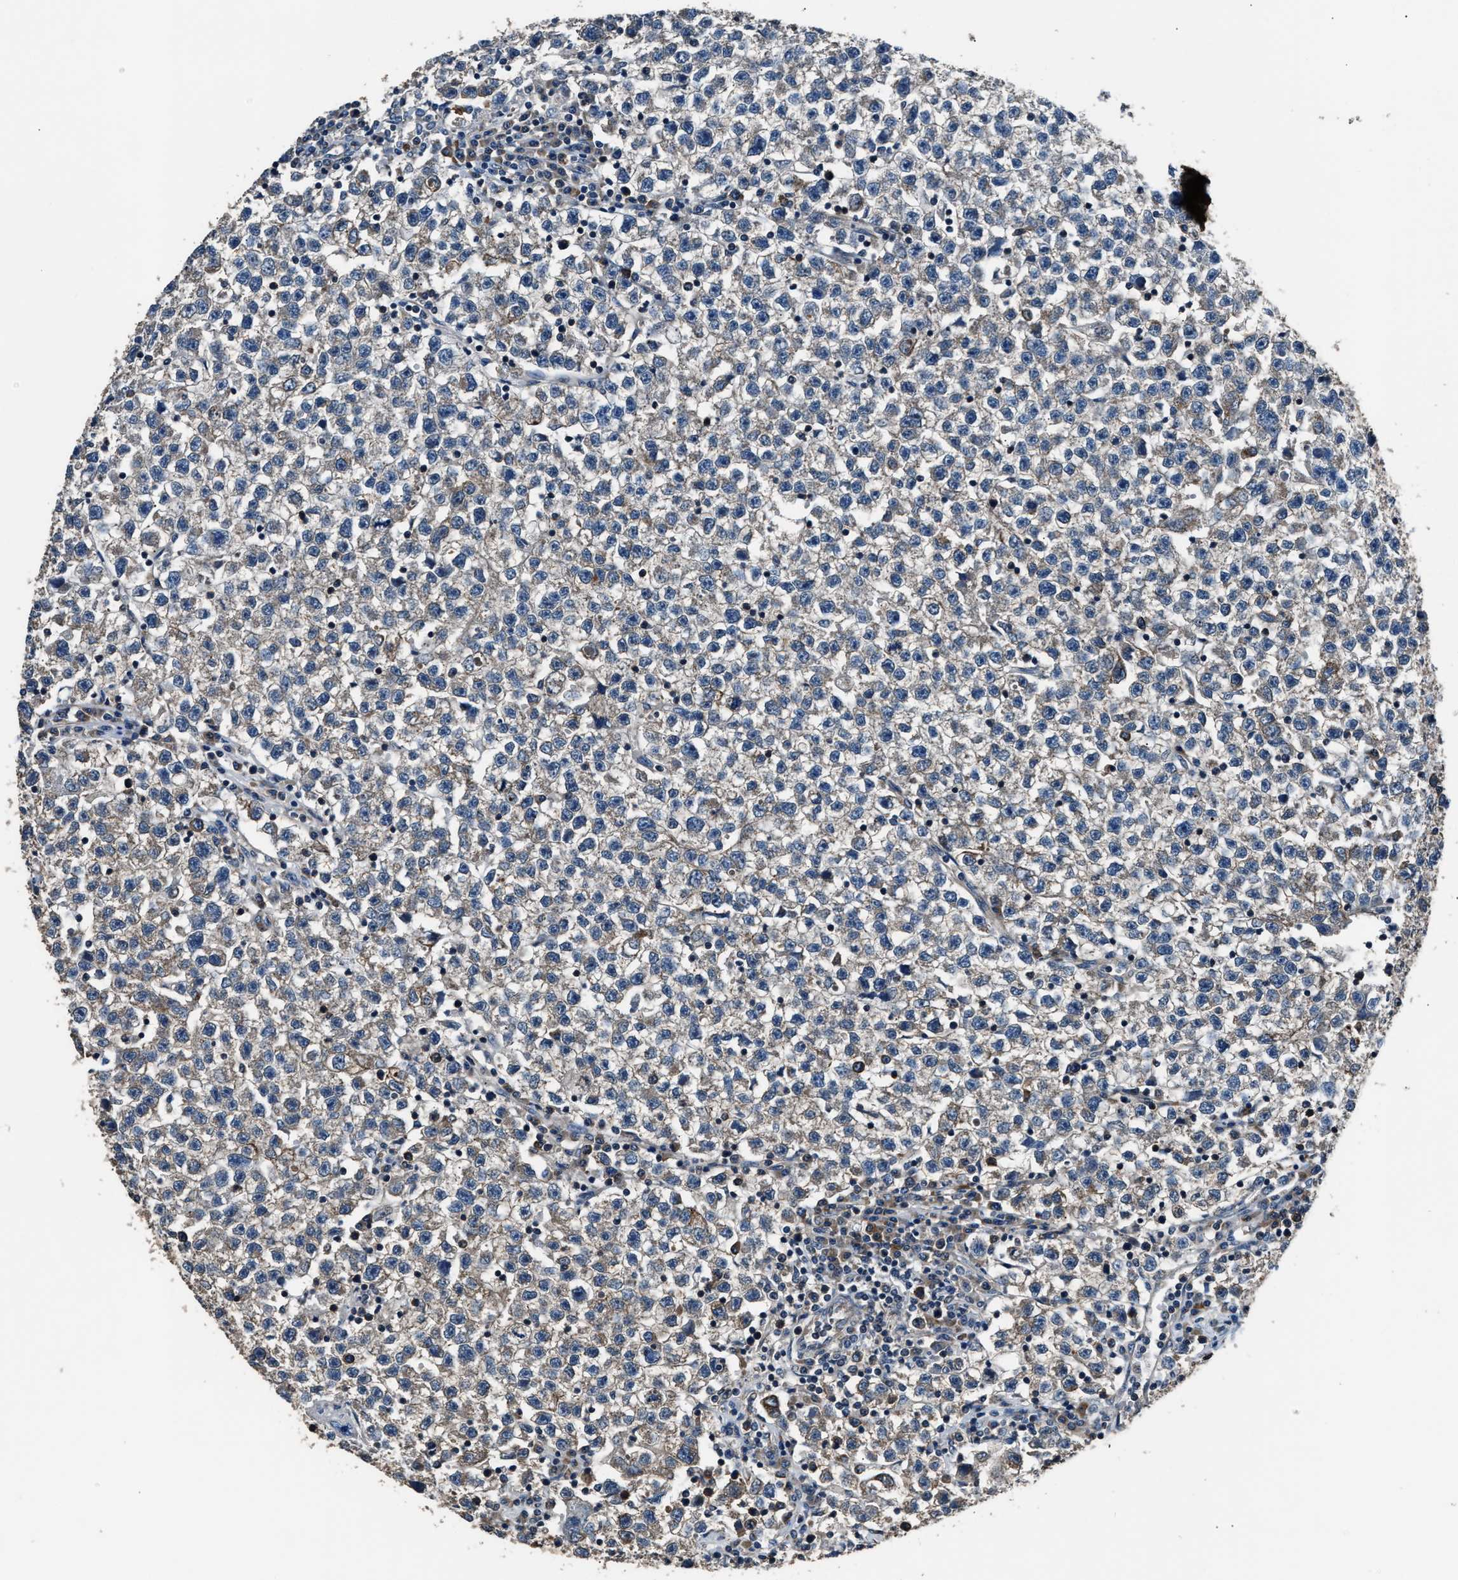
{"staining": {"intensity": "weak", "quantity": "25%-75%", "location": "cytoplasmic/membranous"}, "tissue": "testis cancer", "cell_type": "Tumor cells", "image_type": "cancer", "snomed": [{"axis": "morphology", "description": "Seminoma, NOS"}, {"axis": "topography", "description": "Testis"}], "caption": "Immunohistochemical staining of testis seminoma displays low levels of weak cytoplasmic/membranous staining in about 25%-75% of tumor cells.", "gene": "IMPDH2", "patient": {"sex": "male", "age": 22}}